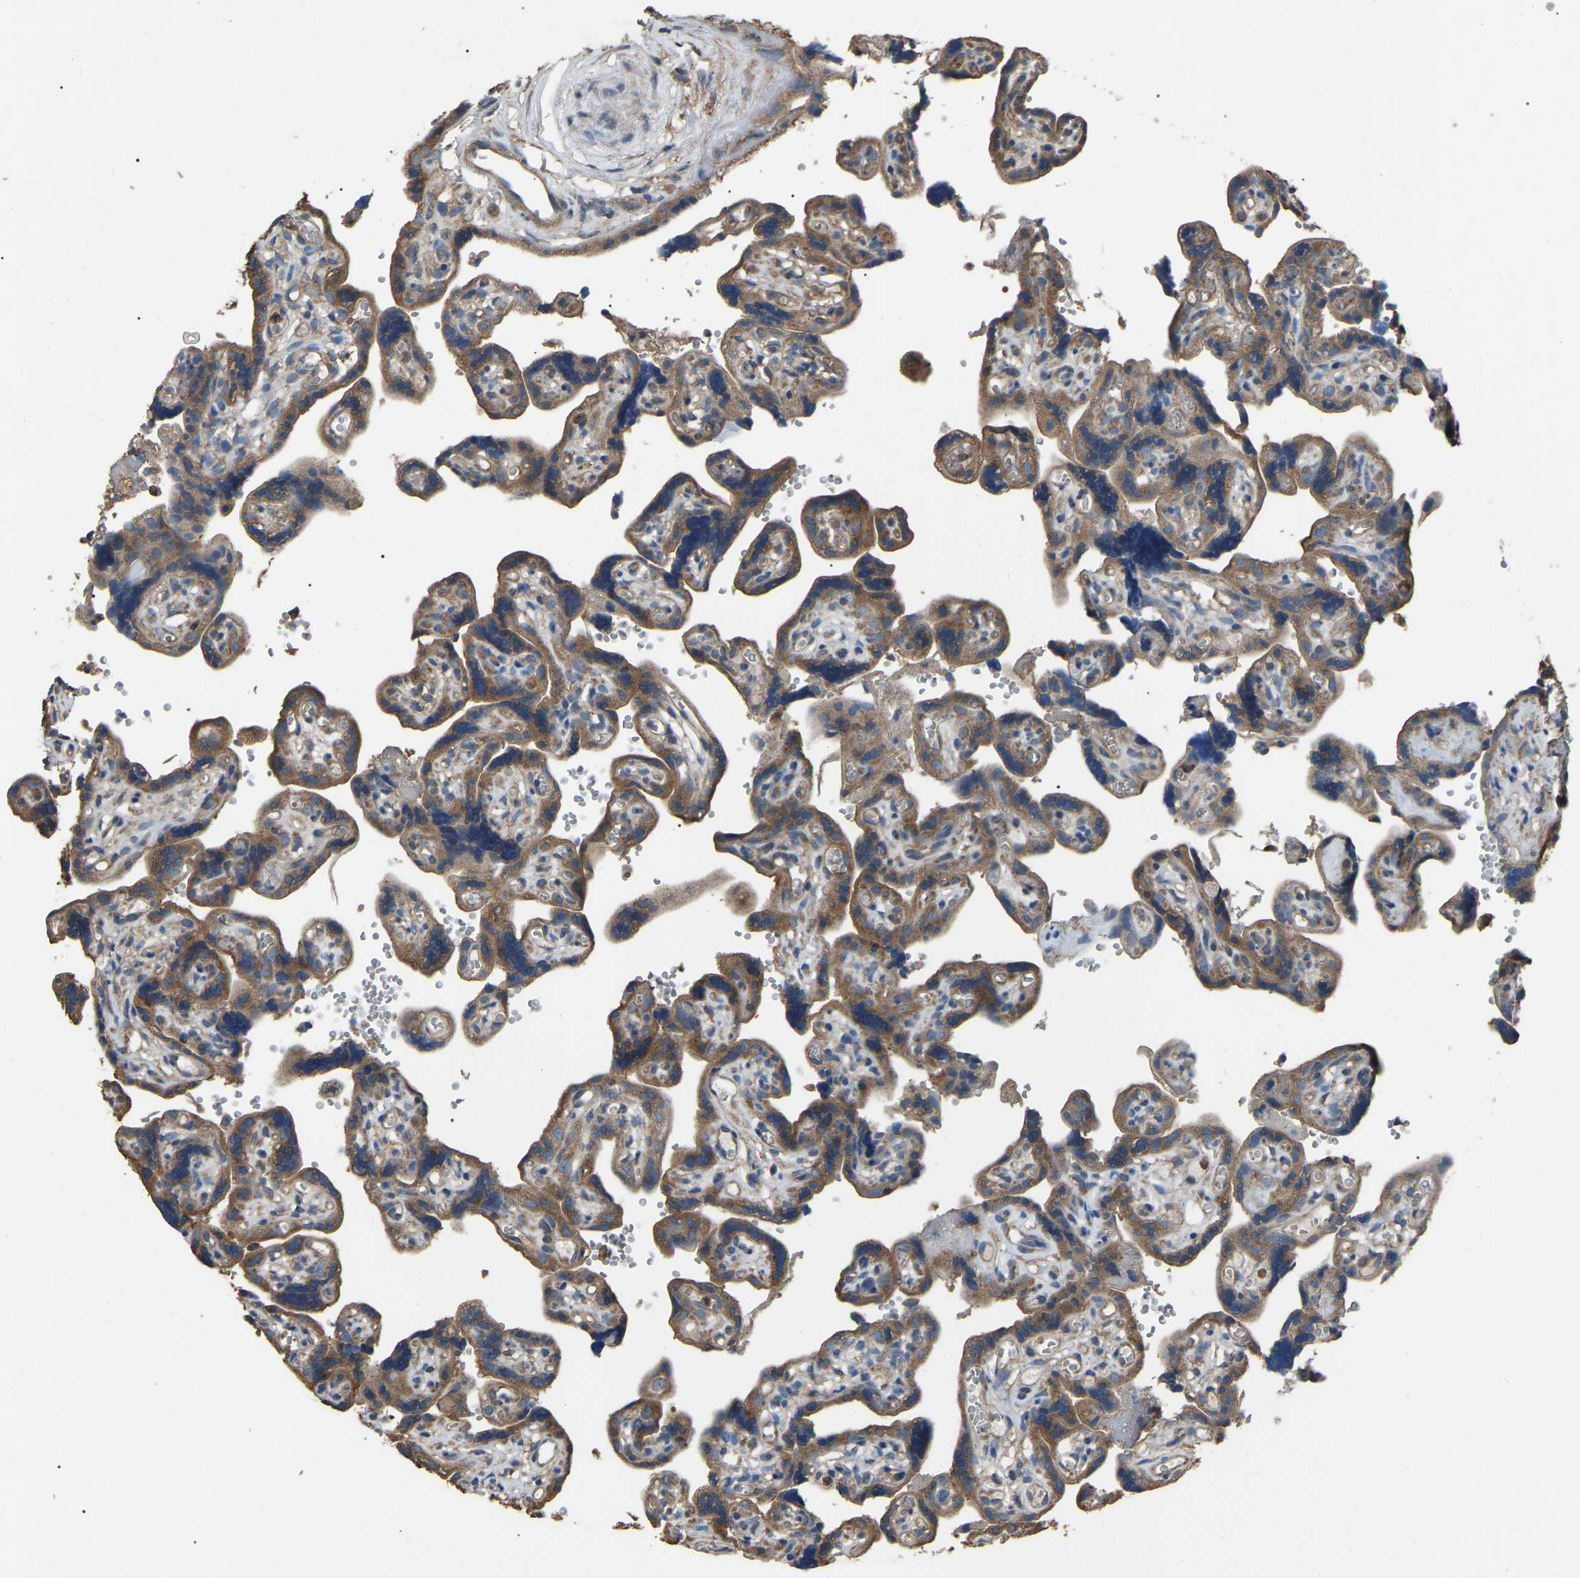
{"staining": {"intensity": "moderate", "quantity": ">75%", "location": "cytoplasmic/membranous"}, "tissue": "placenta", "cell_type": "Decidual cells", "image_type": "normal", "snomed": [{"axis": "morphology", "description": "Normal tissue, NOS"}, {"axis": "topography", "description": "Placenta"}], "caption": "Protein analysis of benign placenta shows moderate cytoplasmic/membranous staining in about >75% of decidual cells. Using DAB (brown) and hematoxylin (blue) stains, captured at high magnification using brightfield microscopy.", "gene": "AIMP1", "patient": {"sex": "female", "age": 30}}